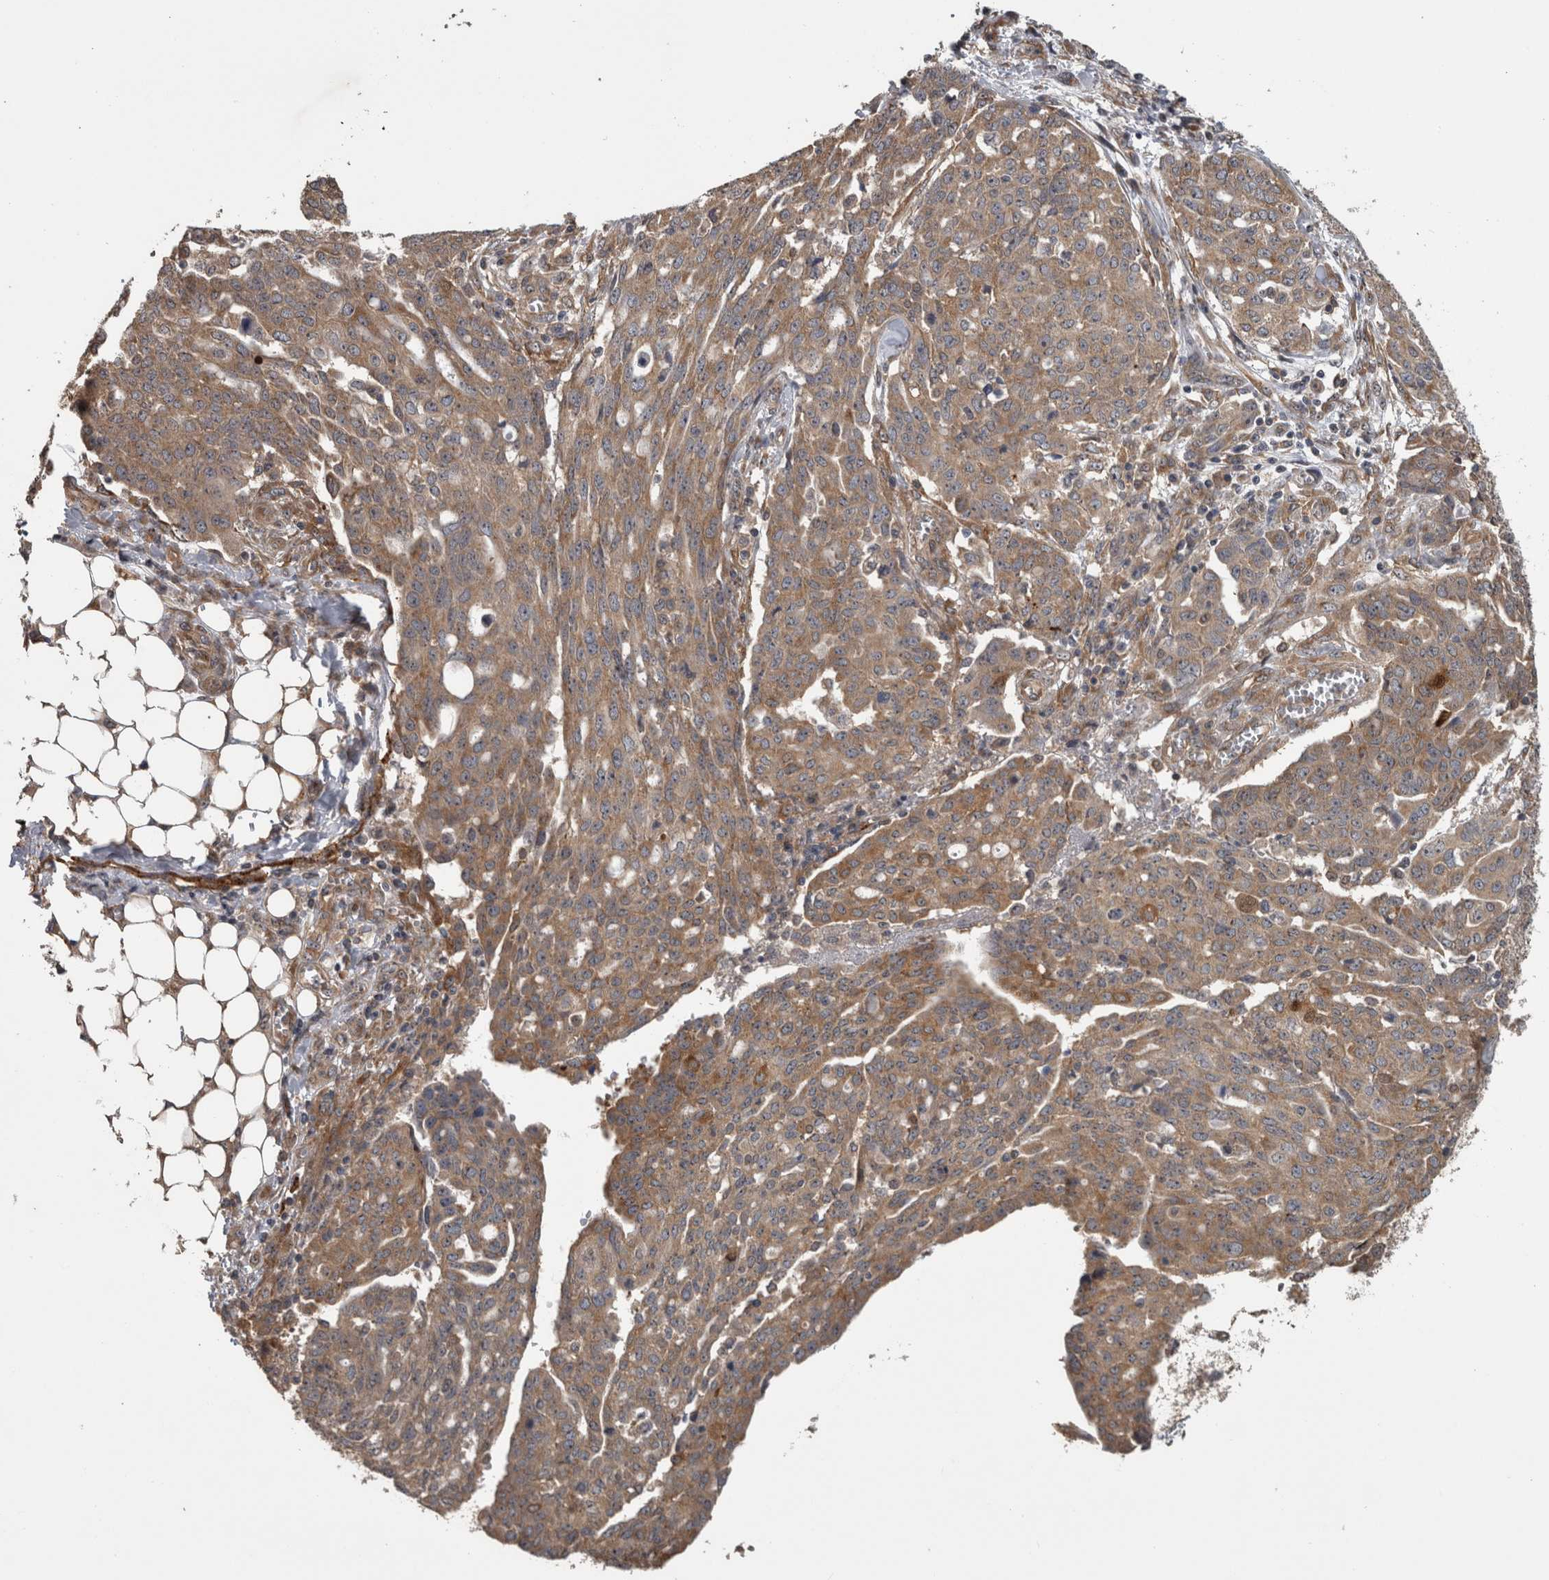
{"staining": {"intensity": "moderate", "quantity": ">75%", "location": "cytoplasmic/membranous"}, "tissue": "ovarian cancer", "cell_type": "Tumor cells", "image_type": "cancer", "snomed": [{"axis": "morphology", "description": "Cystadenocarcinoma, serous, NOS"}, {"axis": "topography", "description": "Soft tissue"}, {"axis": "topography", "description": "Ovary"}], "caption": "There is medium levels of moderate cytoplasmic/membranous positivity in tumor cells of serous cystadenocarcinoma (ovarian), as demonstrated by immunohistochemical staining (brown color).", "gene": "ATXN2", "patient": {"sex": "female", "age": 57}}